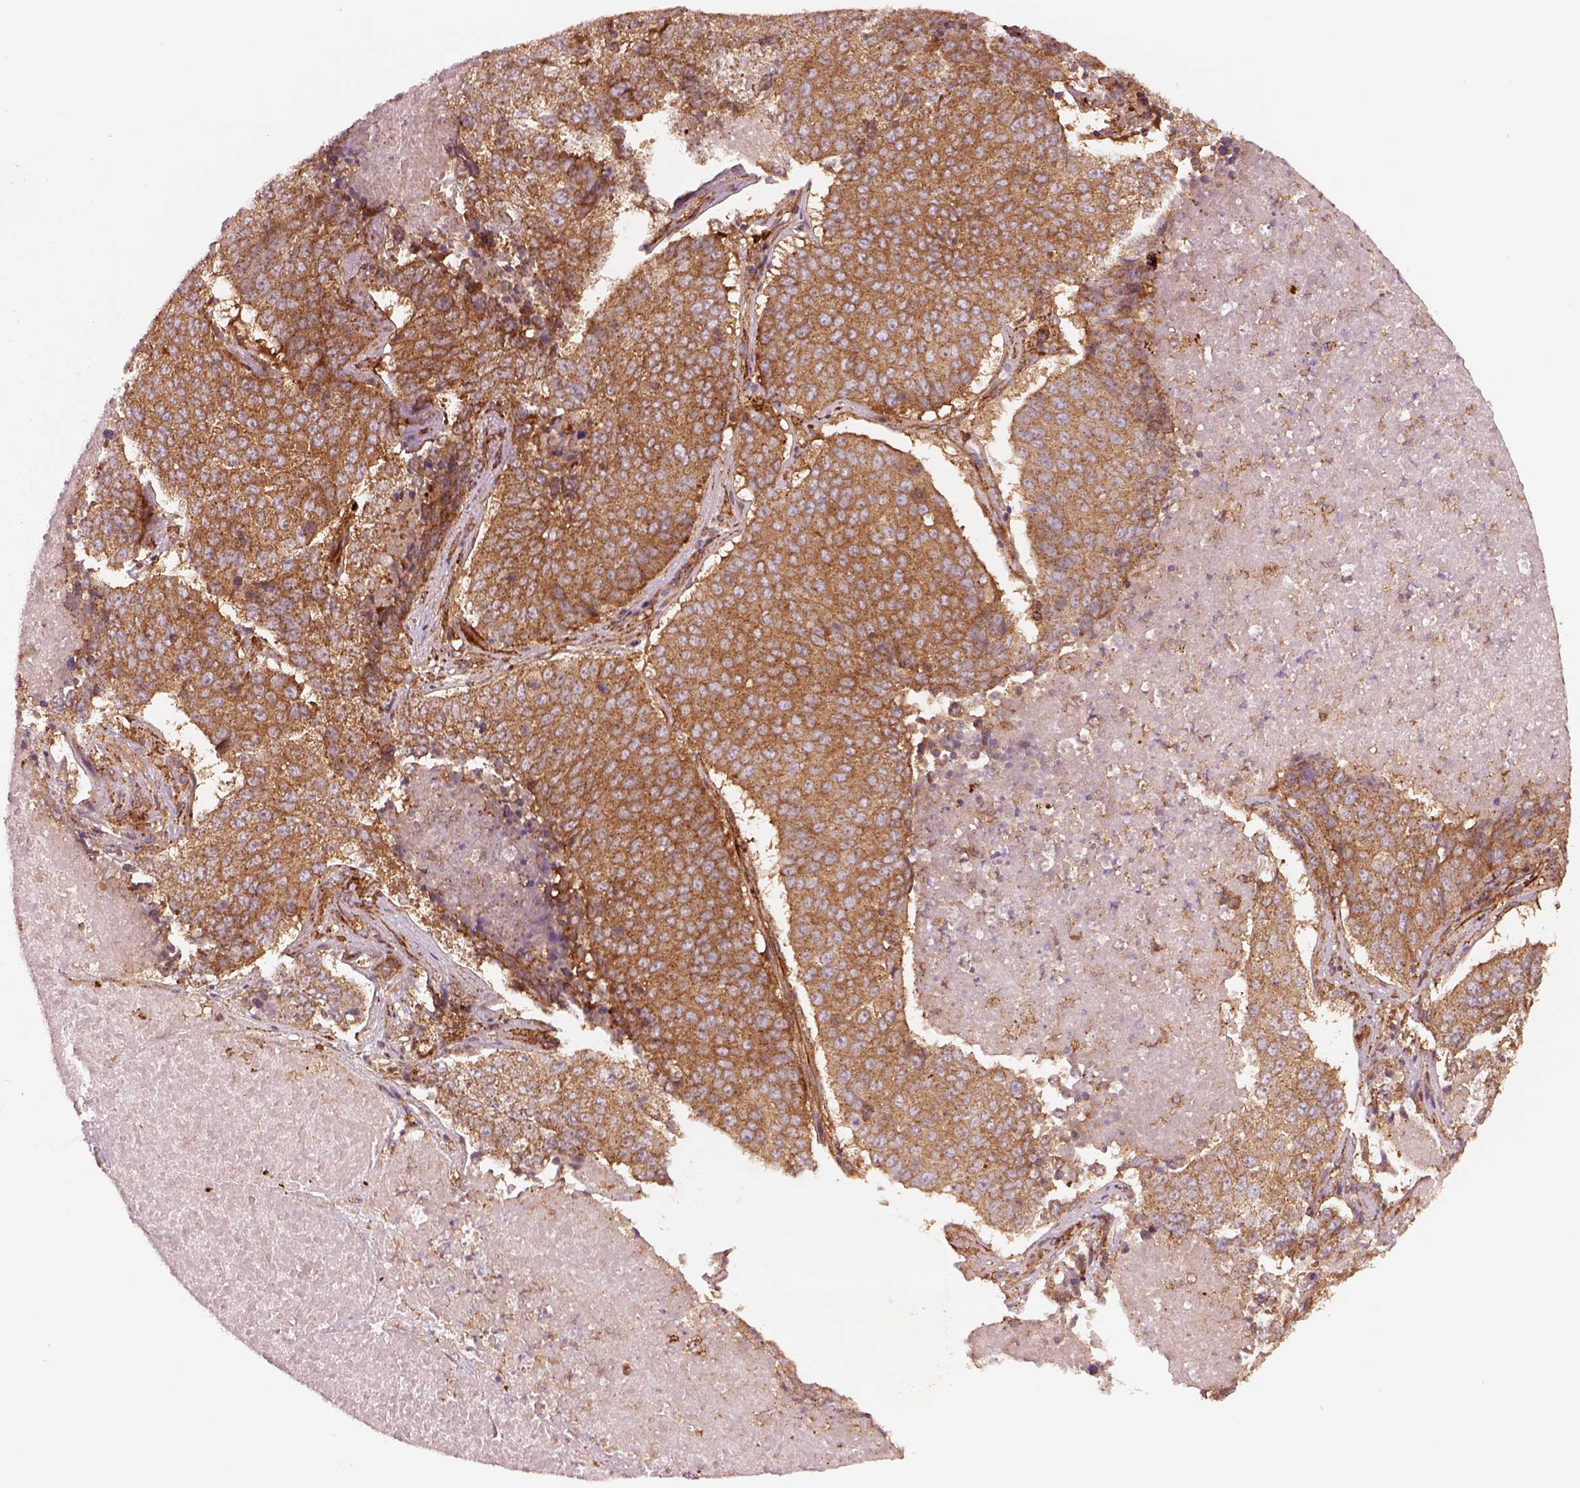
{"staining": {"intensity": "moderate", "quantity": ">75%", "location": "cytoplasmic/membranous"}, "tissue": "lung cancer", "cell_type": "Tumor cells", "image_type": "cancer", "snomed": [{"axis": "morphology", "description": "Normal tissue, NOS"}, {"axis": "morphology", "description": "Squamous cell carcinoma, NOS"}, {"axis": "topography", "description": "Bronchus"}, {"axis": "topography", "description": "Lung"}], "caption": "Brown immunohistochemical staining in lung cancer reveals moderate cytoplasmic/membranous expression in about >75% of tumor cells.", "gene": "WASHC2A", "patient": {"sex": "male", "age": 64}}